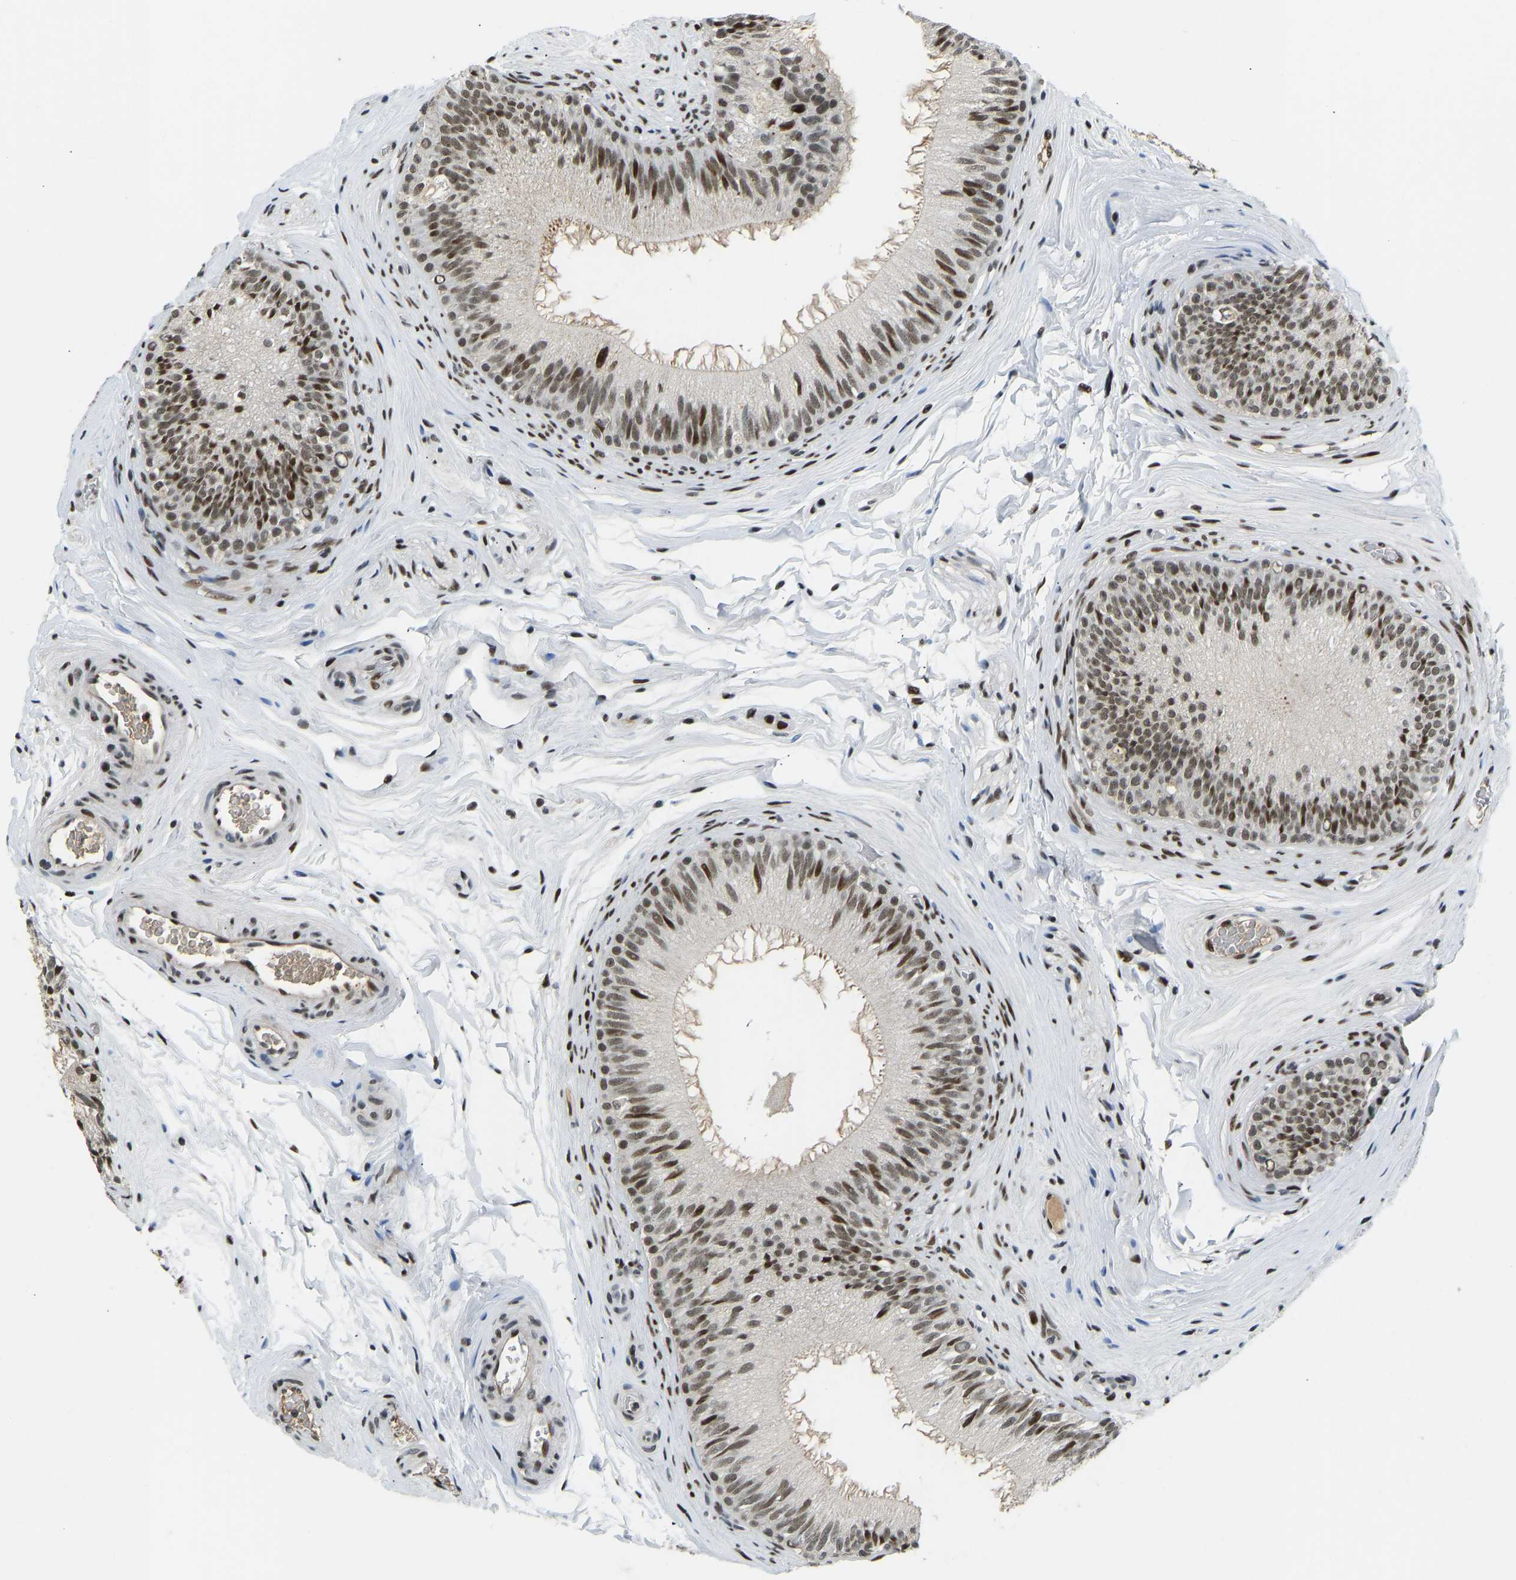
{"staining": {"intensity": "strong", "quantity": "25%-75%", "location": "cytoplasmic/membranous,nuclear"}, "tissue": "epididymis", "cell_type": "Glandular cells", "image_type": "normal", "snomed": [{"axis": "morphology", "description": "Normal tissue, NOS"}, {"axis": "topography", "description": "Testis"}, {"axis": "topography", "description": "Epididymis"}], "caption": "IHC of unremarkable epididymis shows high levels of strong cytoplasmic/membranous,nuclear positivity in approximately 25%-75% of glandular cells. The staining was performed using DAB (3,3'-diaminobenzidine), with brown indicating positive protein expression. Nuclei are stained blue with hematoxylin.", "gene": "FOXK1", "patient": {"sex": "male", "age": 36}}